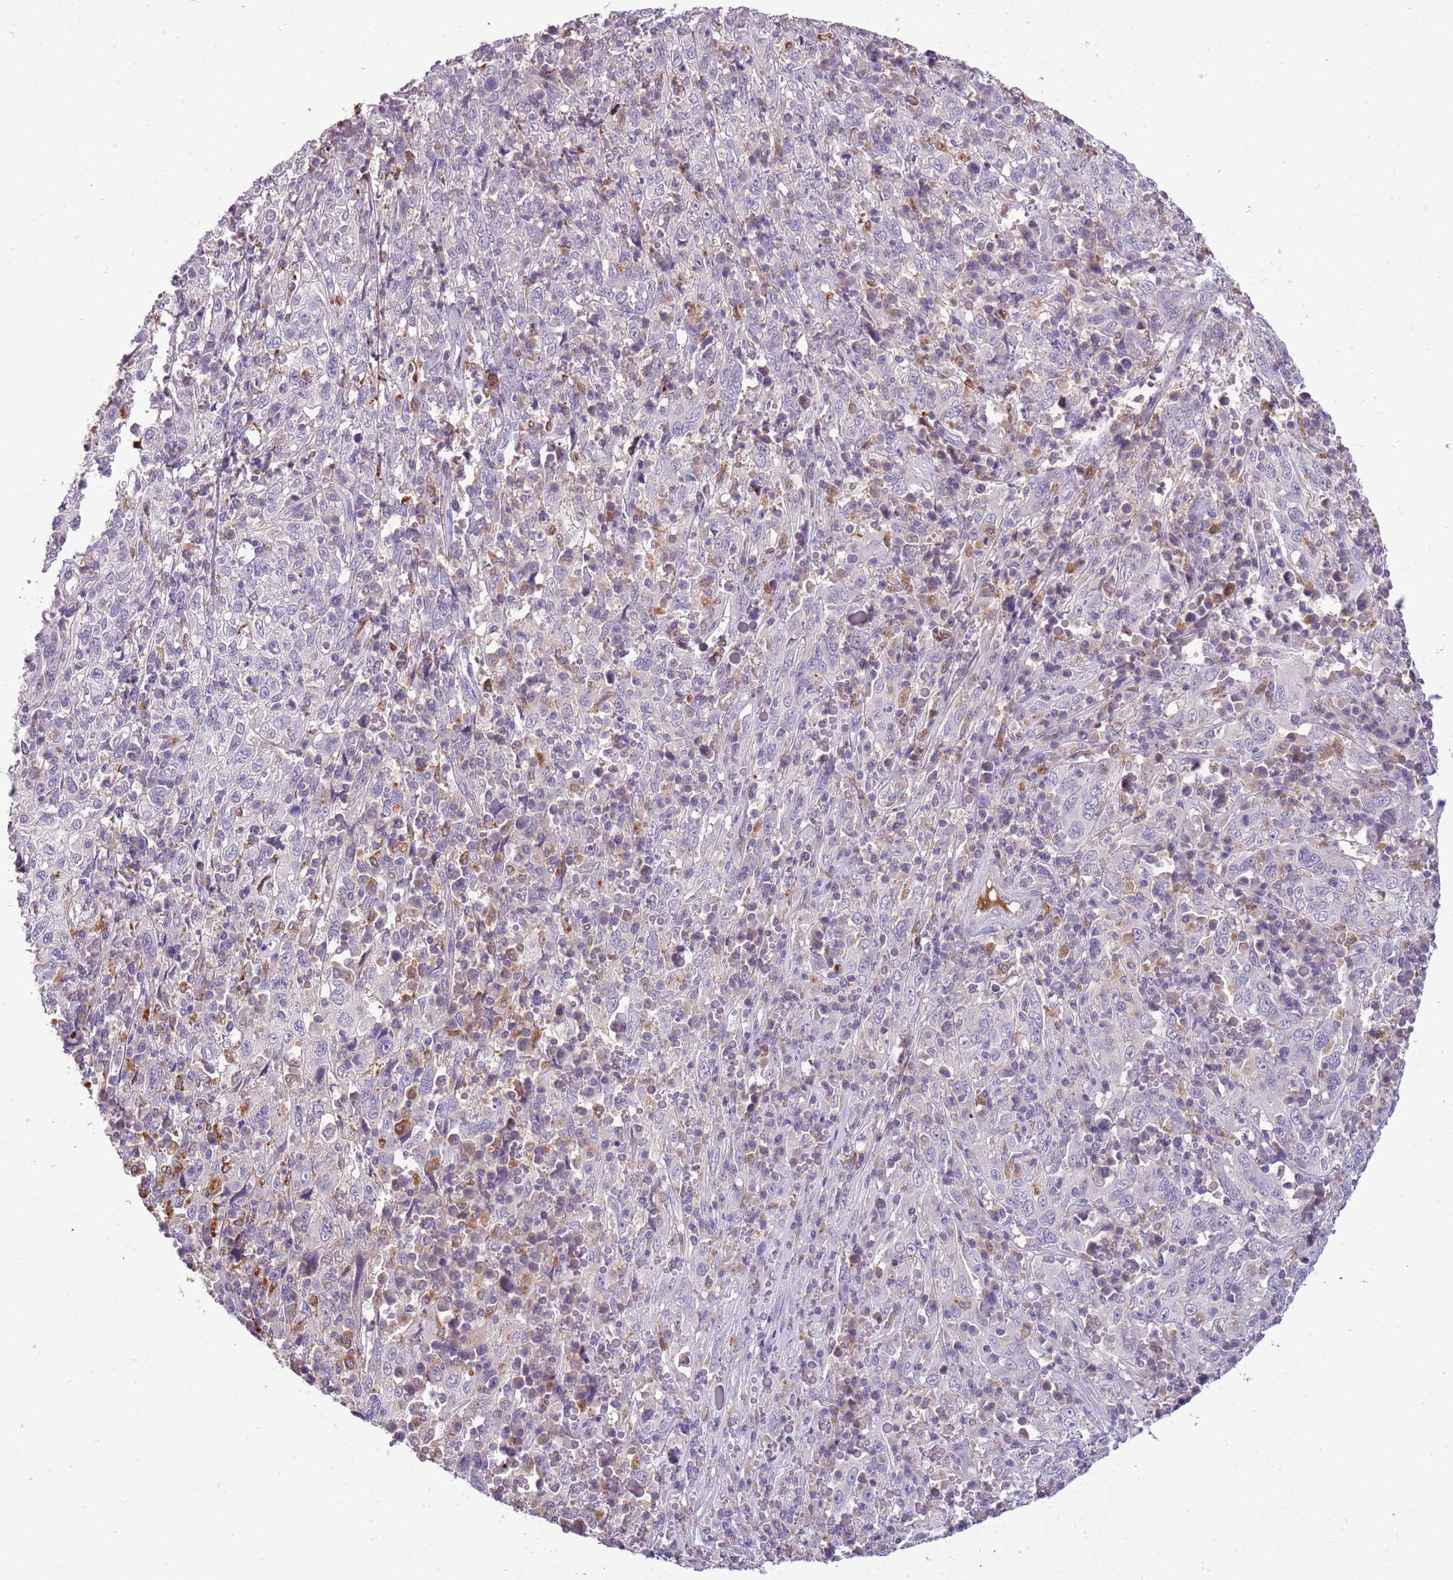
{"staining": {"intensity": "negative", "quantity": "none", "location": "none"}, "tissue": "cervical cancer", "cell_type": "Tumor cells", "image_type": "cancer", "snomed": [{"axis": "morphology", "description": "Squamous cell carcinoma, NOS"}, {"axis": "topography", "description": "Cervix"}], "caption": "Cervical squamous cell carcinoma stained for a protein using immunohistochemistry reveals no staining tumor cells.", "gene": "SCAMP5", "patient": {"sex": "female", "age": 46}}